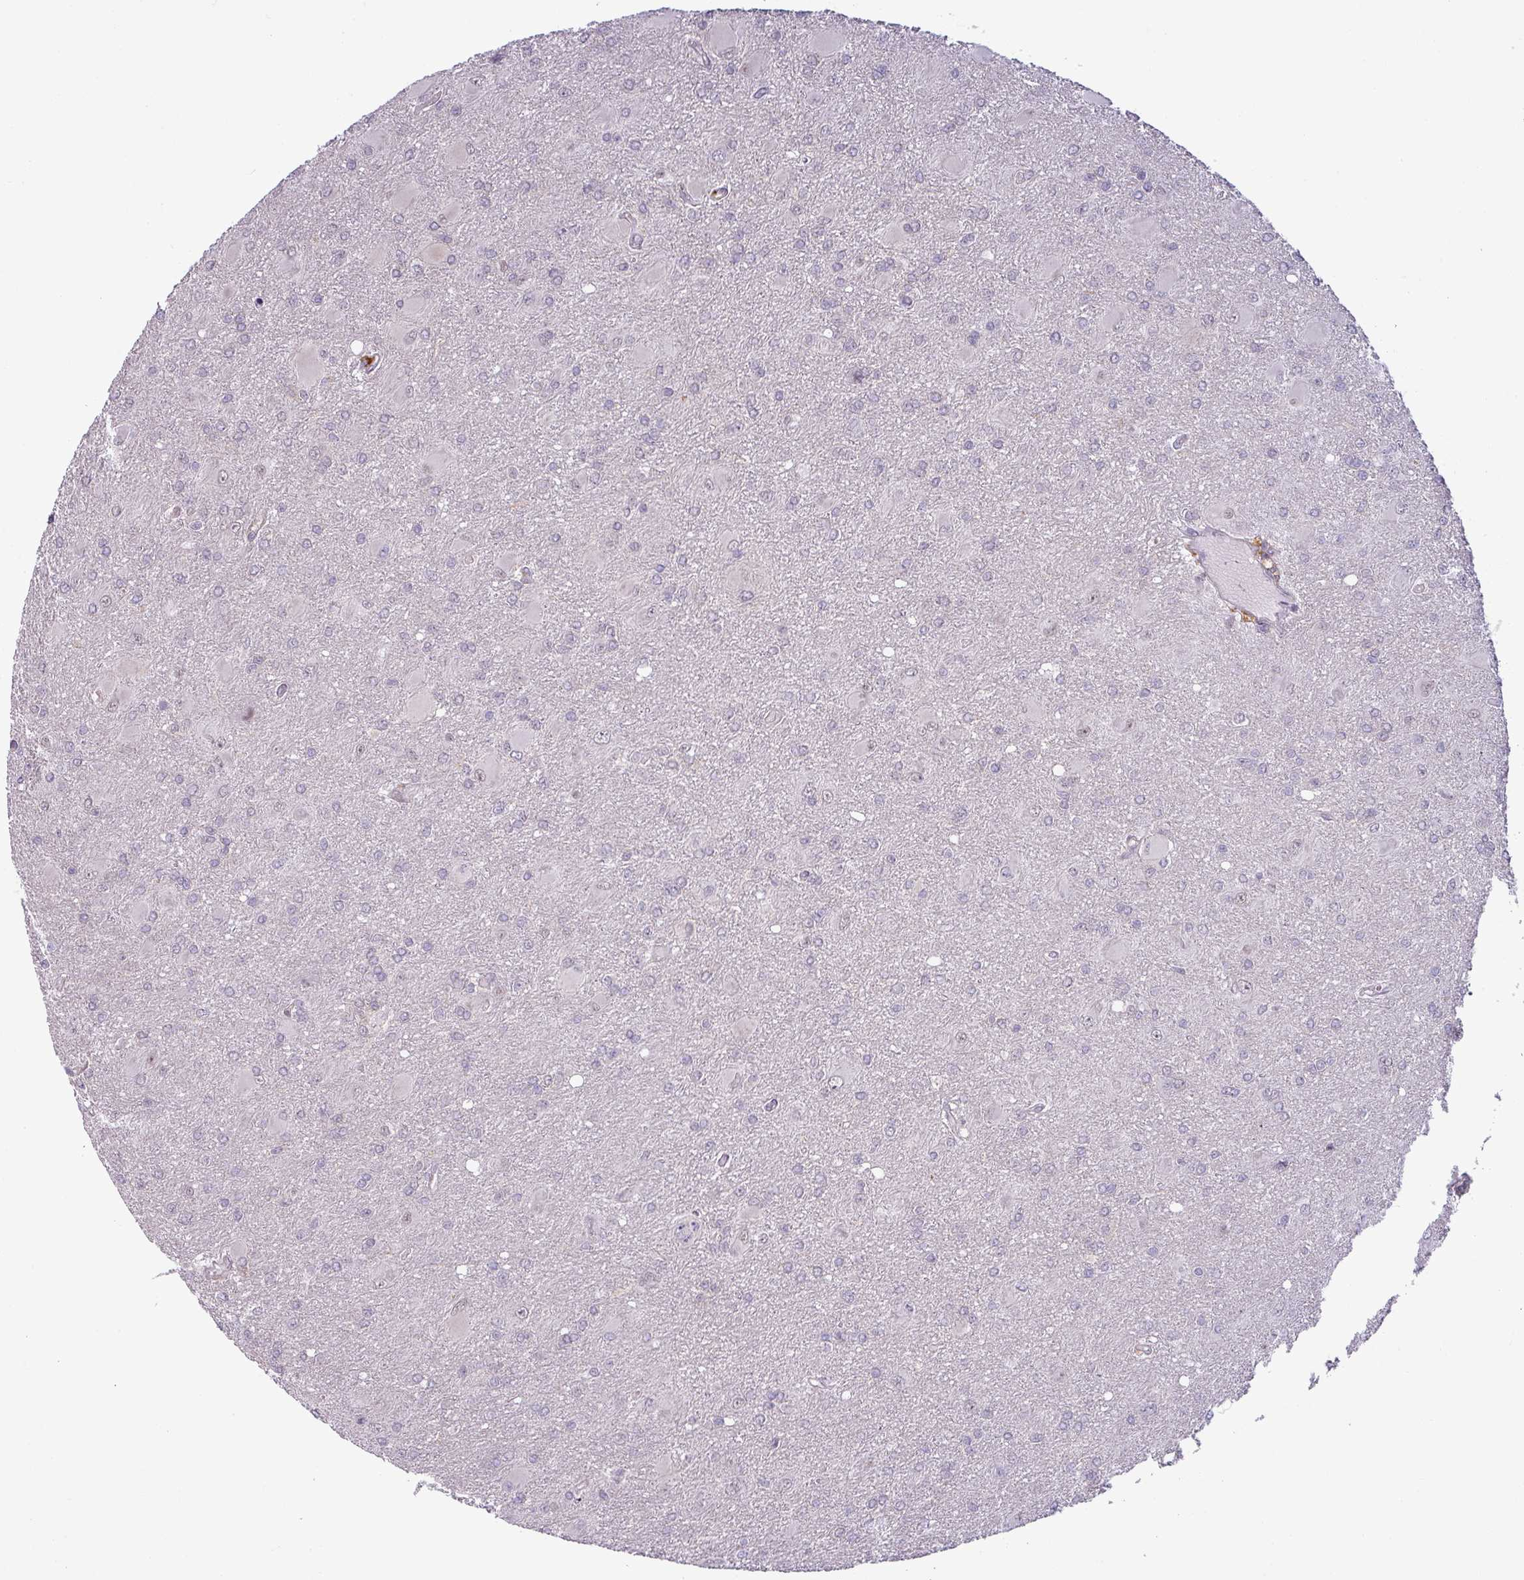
{"staining": {"intensity": "weak", "quantity": "<25%", "location": "nuclear"}, "tissue": "glioma", "cell_type": "Tumor cells", "image_type": "cancer", "snomed": [{"axis": "morphology", "description": "Glioma, malignant, High grade"}, {"axis": "topography", "description": "Brain"}], "caption": "Tumor cells show no significant expression in glioma.", "gene": "CCDC144A", "patient": {"sex": "male", "age": 67}}